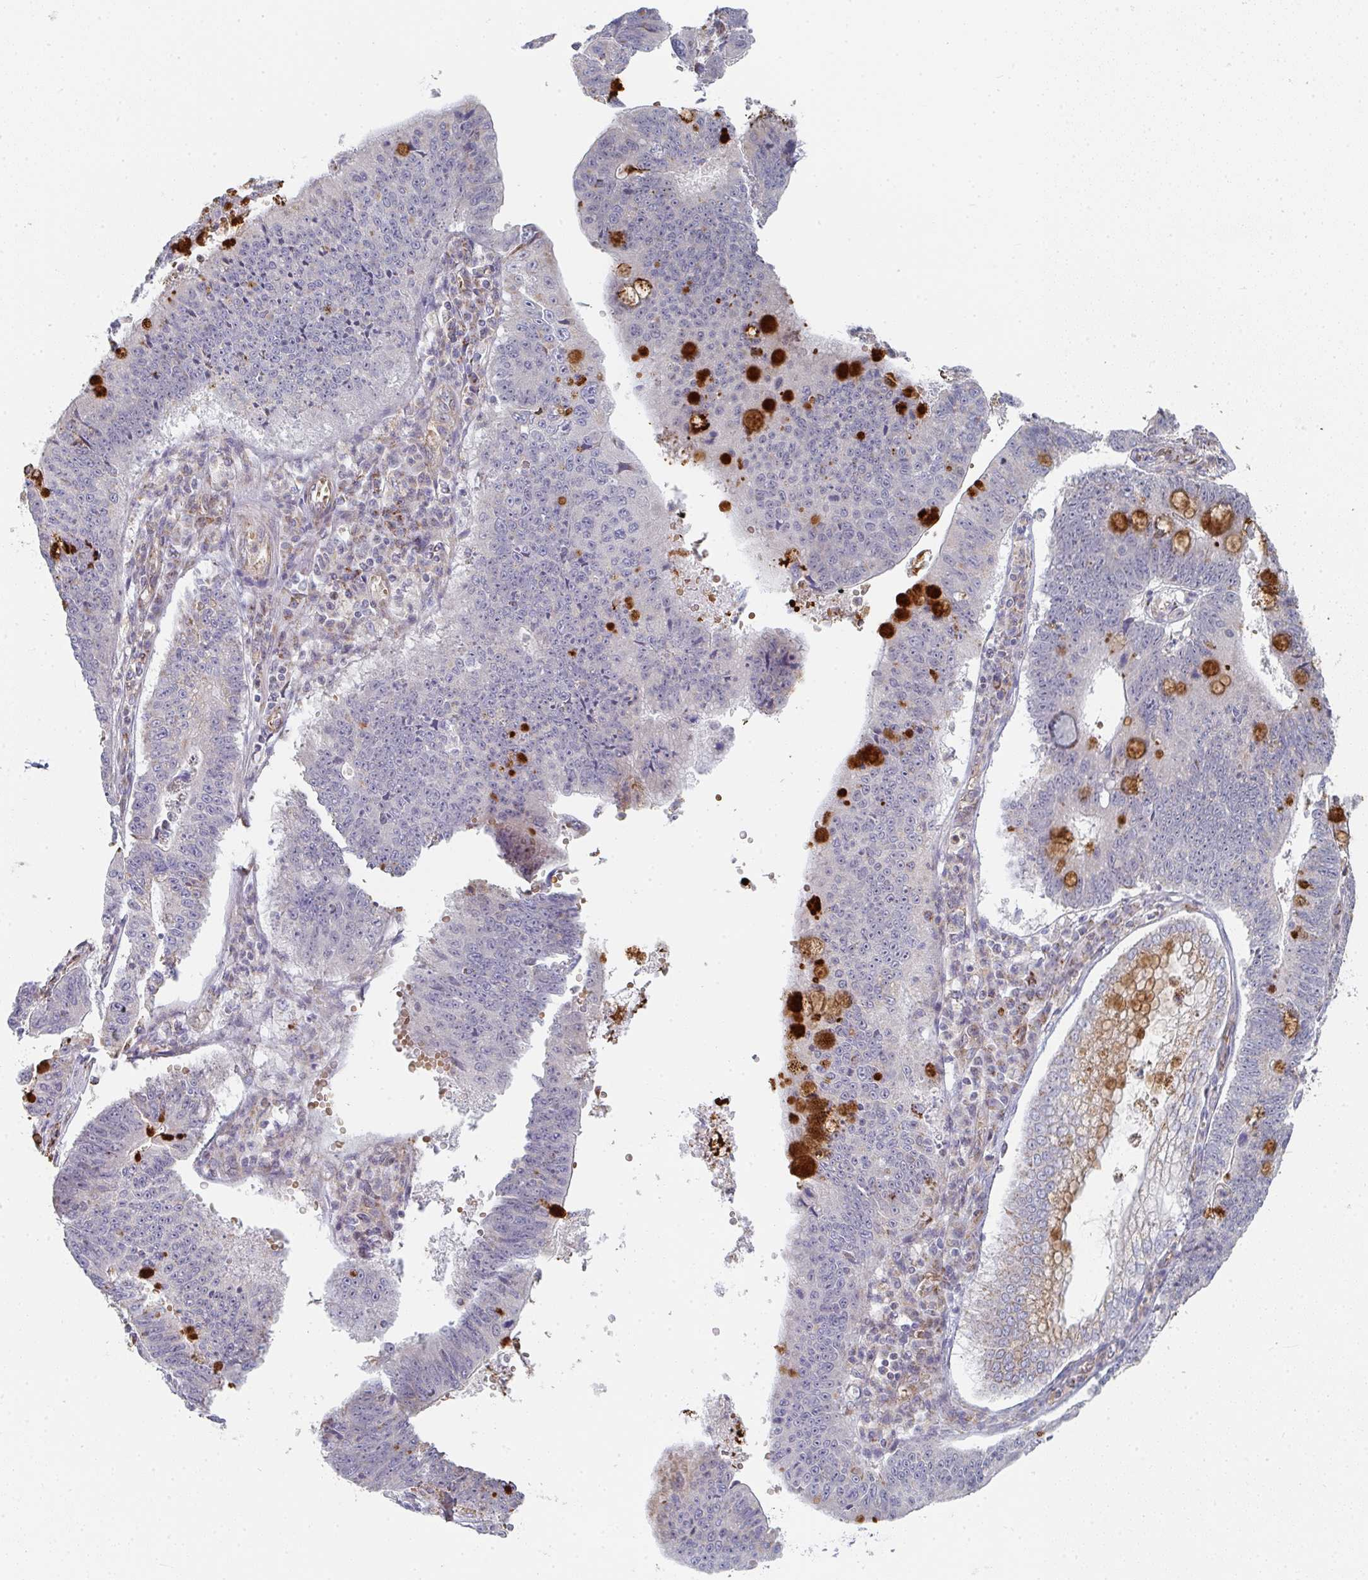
{"staining": {"intensity": "negative", "quantity": "none", "location": "none"}, "tissue": "stomach cancer", "cell_type": "Tumor cells", "image_type": "cancer", "snomed": [{"axis": "morphology", "description": "Adenocarcinoma, NOS"}, {"axis": "topography", "description": "Stomach"}], "caption": "DAB immunohistochemical staining of human stomach cancer exhibits no significant staining in tumor cells.", "gene": "ZNF526", "patient": {"sex": "male", "age": 59}}